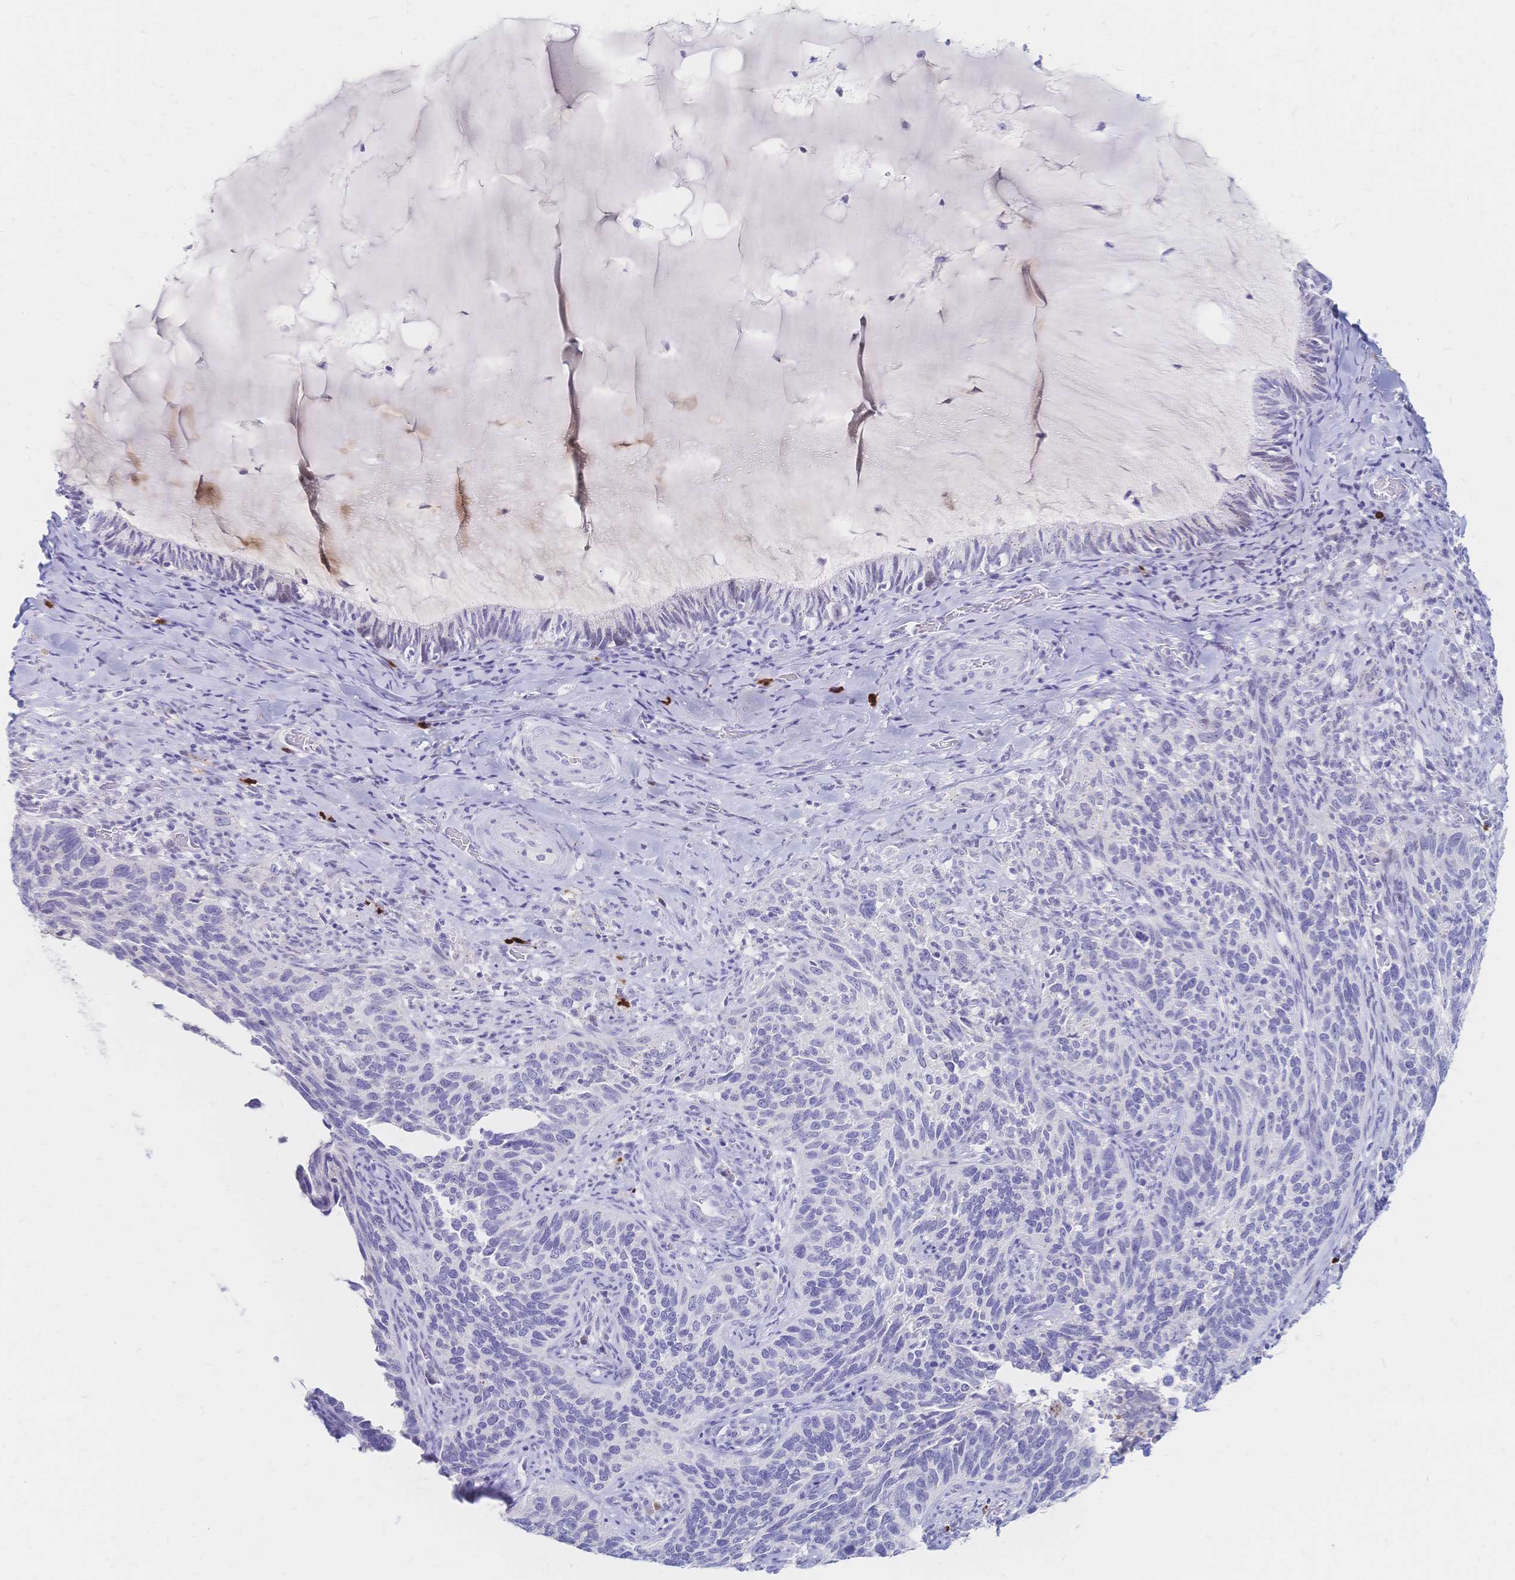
{"staining": {"intensity": "negative", "quantity": "none", "location": "none"}, "tissue": "cervical cancer", "cell_type": "Tumor cells", "image_type": "cancer", "snomed": [{"axis": "morphology", "description": "Squamous cell carcinoma, NOS"}, {"axis": "topography", "description": "Cervix"}], "caption": "IHC histopathology image of neoplastic tissue: human cervical cancer (squamous cell carcinoma) stained with DAB (3,3'-diaminobenzidine) demonstrates no significant protein positivity in tumor cells.", "gene": "PSORS1C2", "patient": {"sex": "female", "age": 51}}